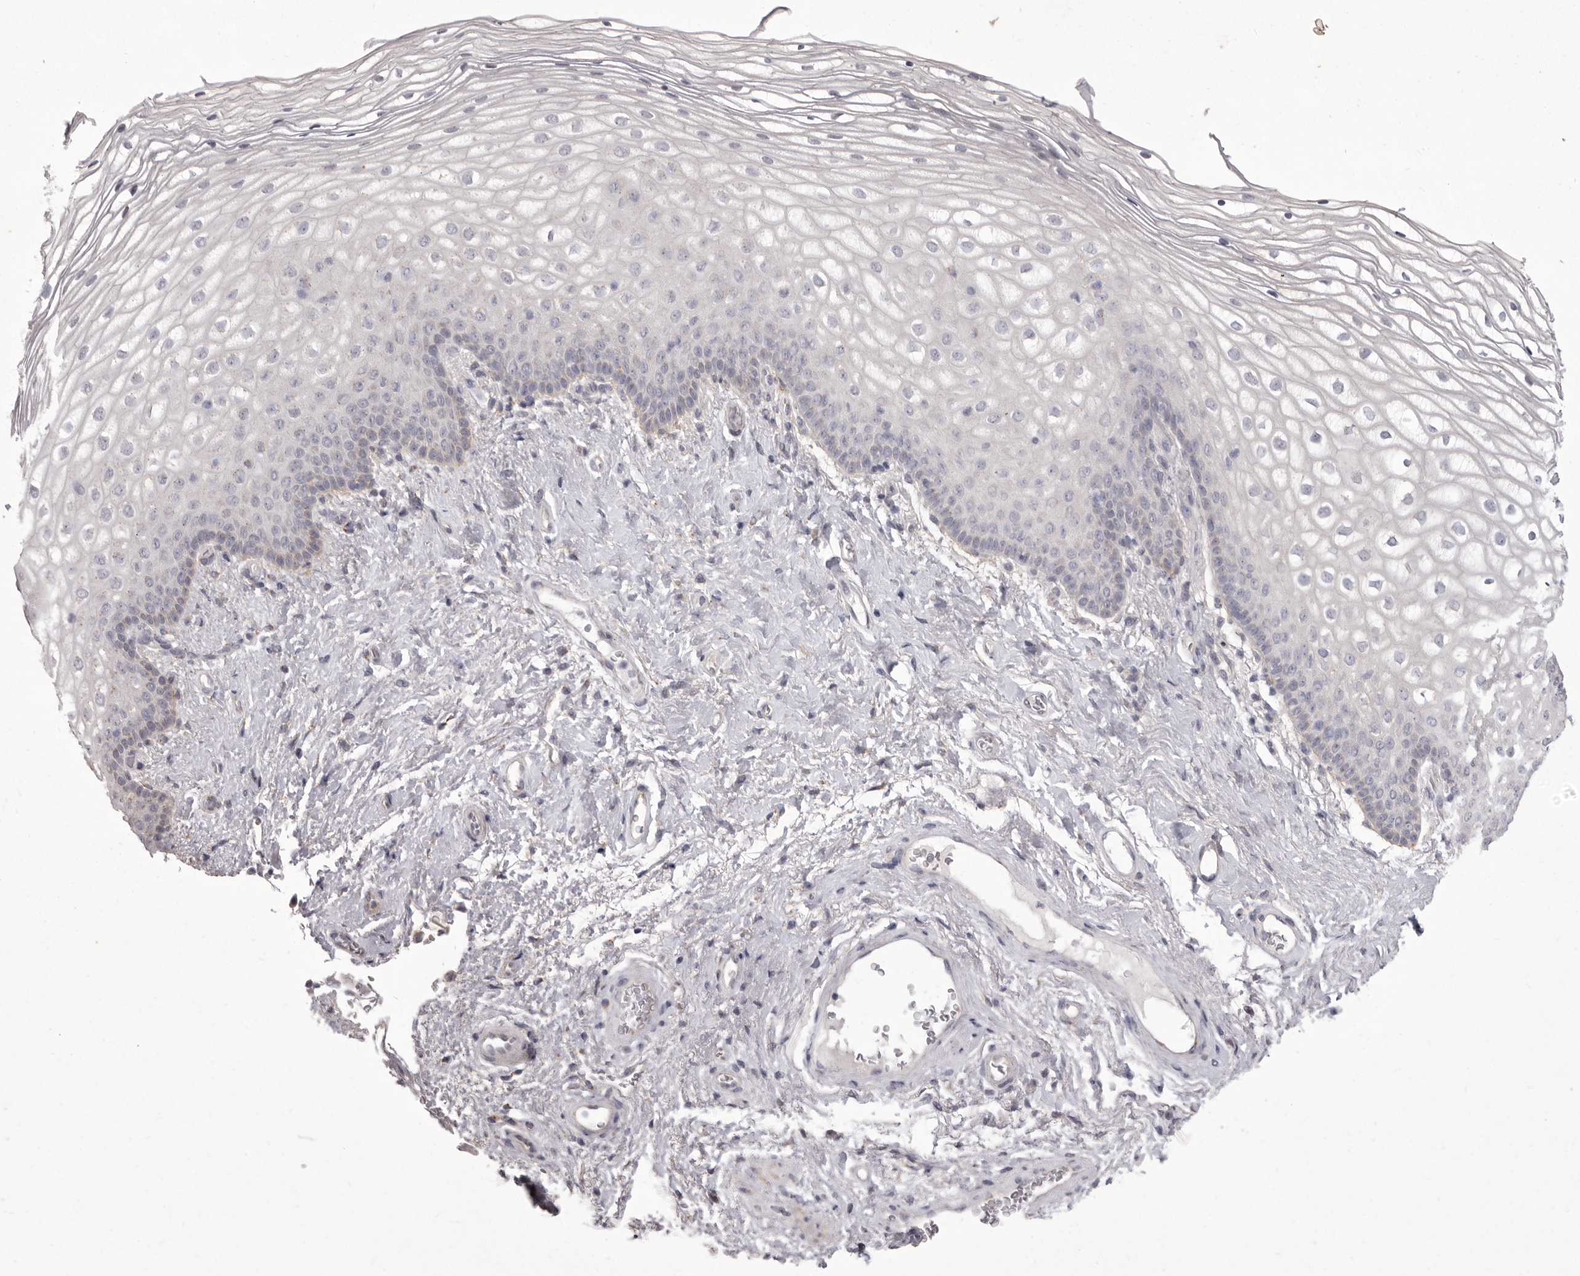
{"staining": {"intensity": "weak", "quantity": "<25%", "location": "cytoplasmic/membranous"}, "tissue": "vagina", "cell_type": "Squamous epithelial cells", "image_type": "normal", "snomed": [{"axis": "morphology", "description": "Normal tissue, NOS"}, {"axis": "topography", "description": "Vagina"}], "caption": "There is no significant expression in squamous epithelial cells of vagina. The staining is performed using DAB brown chromogen with nuclei counter-stained in using hematoxylin.", "gene": "P2RX6", "patient": {"sex": "female", "age": 60}}